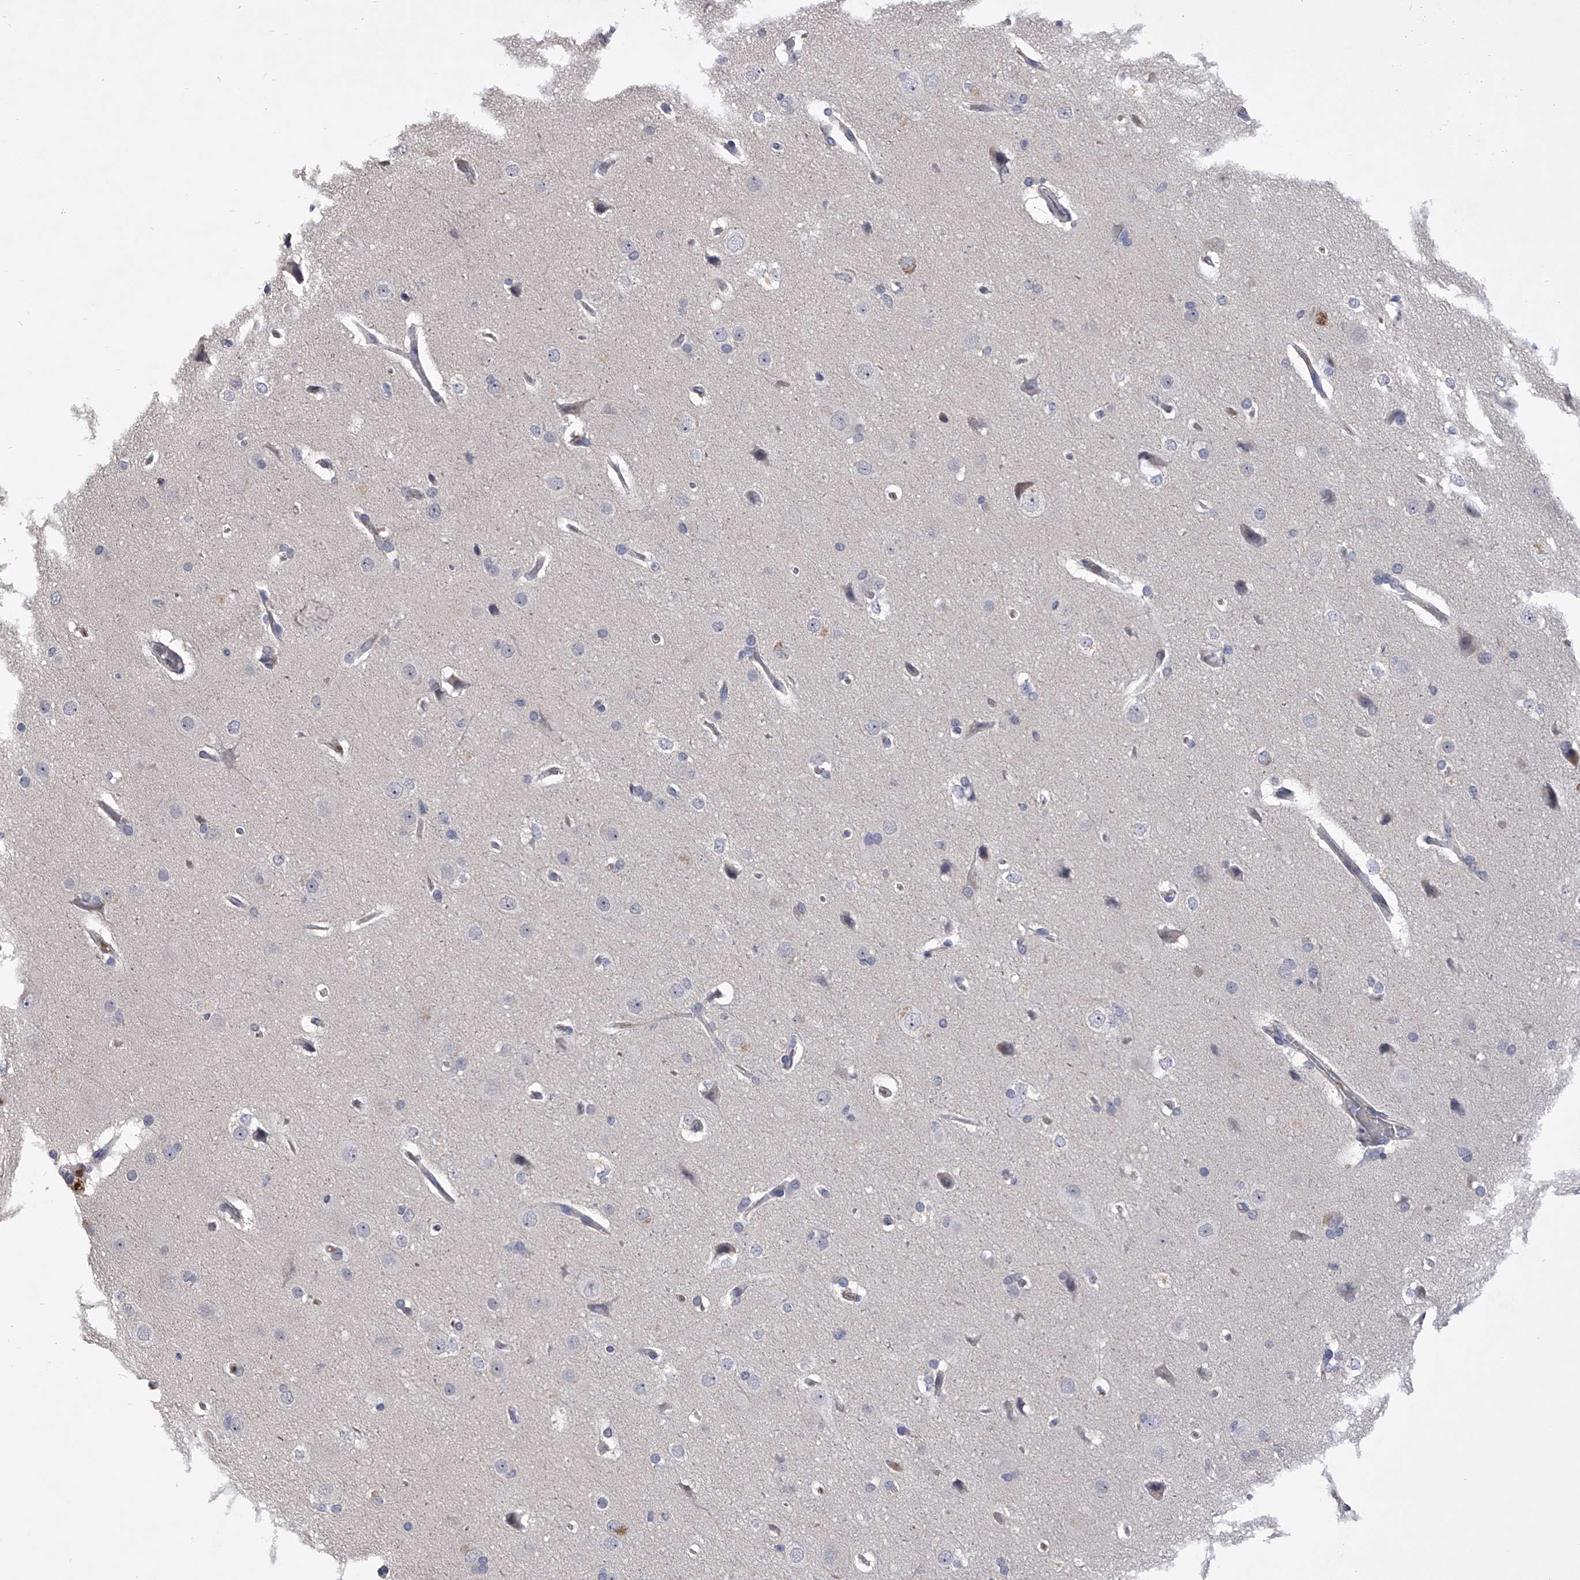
{"staining": {"intensity": "negative", "quantity": "none", "location": "none"}, "tissue": "glioma", "cell_type": "Tumor cells", "image_type": "cancer", "snomed": [{"axis": "morphology", "description": "Glioma, malignant, Low grade"}, {"axis": "topography", "description": "Brain"}], "caption": "Tumor cells are negative for brown protein staining in glioma.", "gene": "MDN1", "patient": {"sex": "female", "age": 37}}